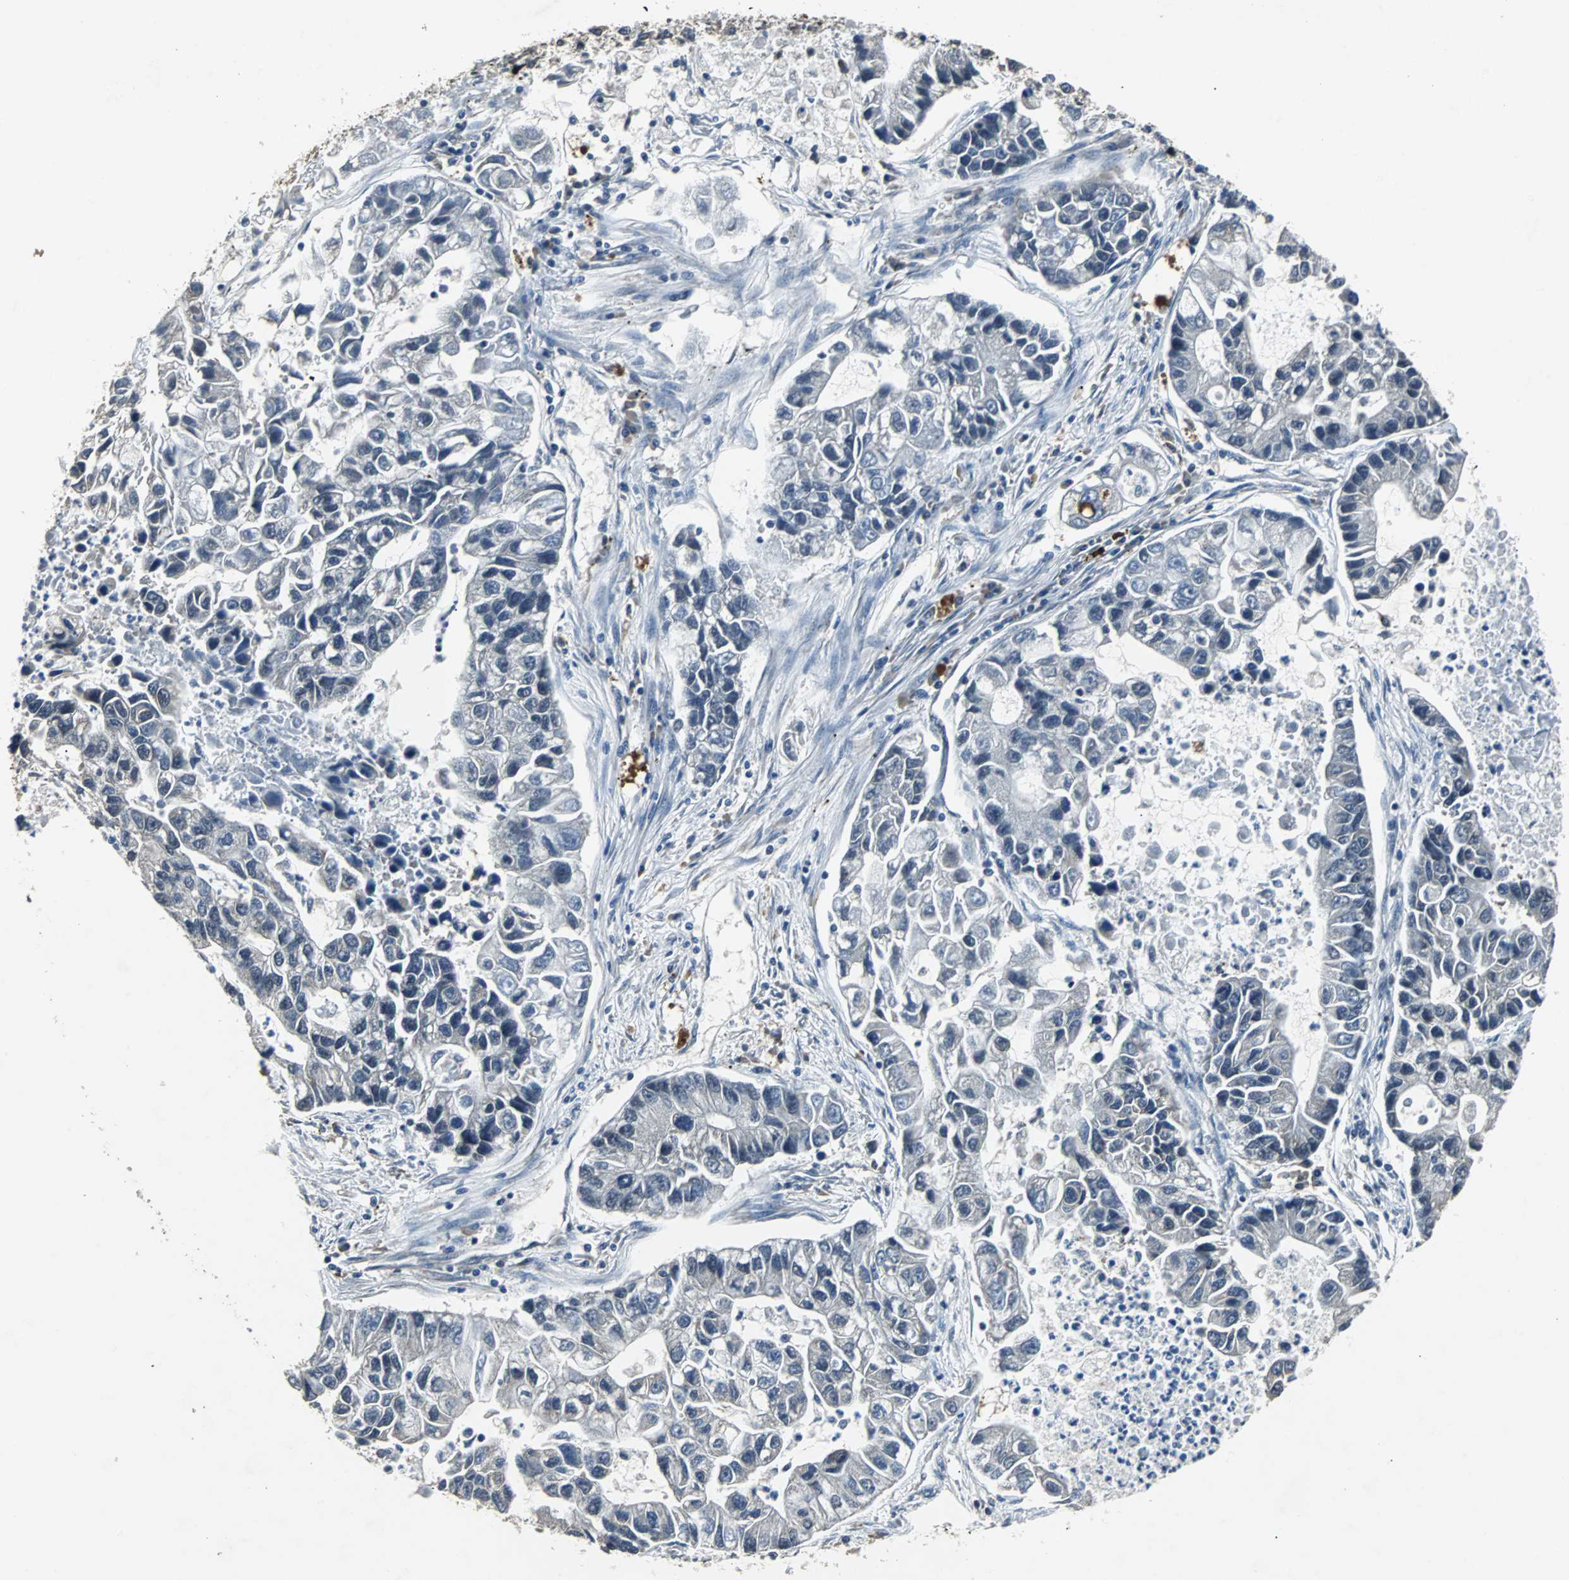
{"staining": {"intensity": "negative", "quantity": "none", "location": "none"}, "tissue": "lung cancer", "cell_type": "Tumor cells", "image_type": "cancer", "snomed": [{"axis": "morphology", "description": "Adenocarcinoma, NOS"}, {"axis": "topography", "description": "Lung"}], "caption": "Lung cancer (adenocarcinoma) was stained to show a protein in brown. There is no significant staining in tumor cells.", "gene": "USP28", "patient": {"sex": "female", "age": 51}}